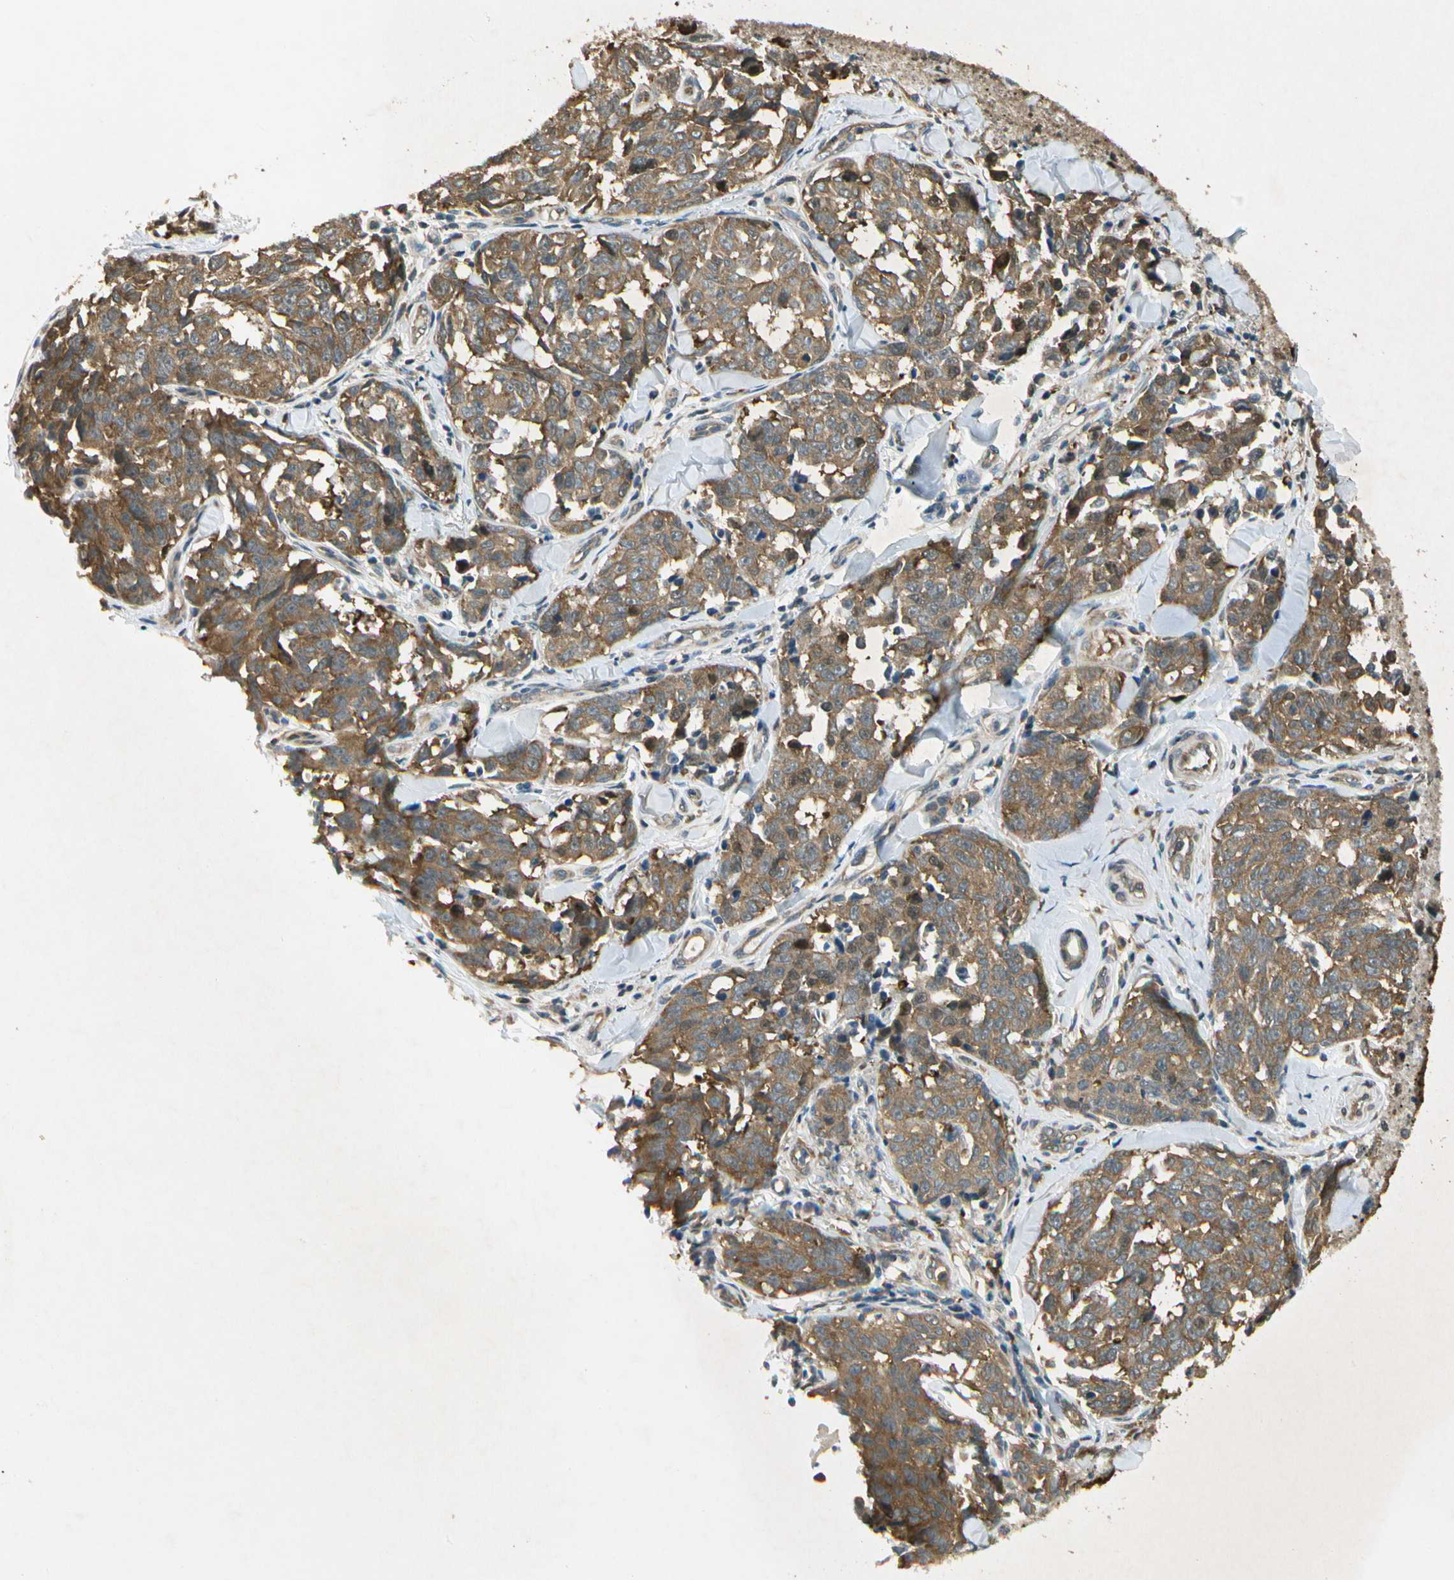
{"staining": {"intensity": "moderate", "quantity": ">75%", "location": "cytoplasmic/membranous"}, "tissue": "melanoma", "cell_type": "Tumor cells", "image_type": "cancer", "snomed": [{"axis": "morphology", "description": "Malignant melanoma, NOS"}, {"axis": "topography", "description": "Skin"}], "caption": "This is an image of IHC staining of melanoma, which shows moderate expression in the cytoplasmic/membranous of tumor cells.", "gene": "EIF1AX", "patient": {"sex": "female", "age": 64}}